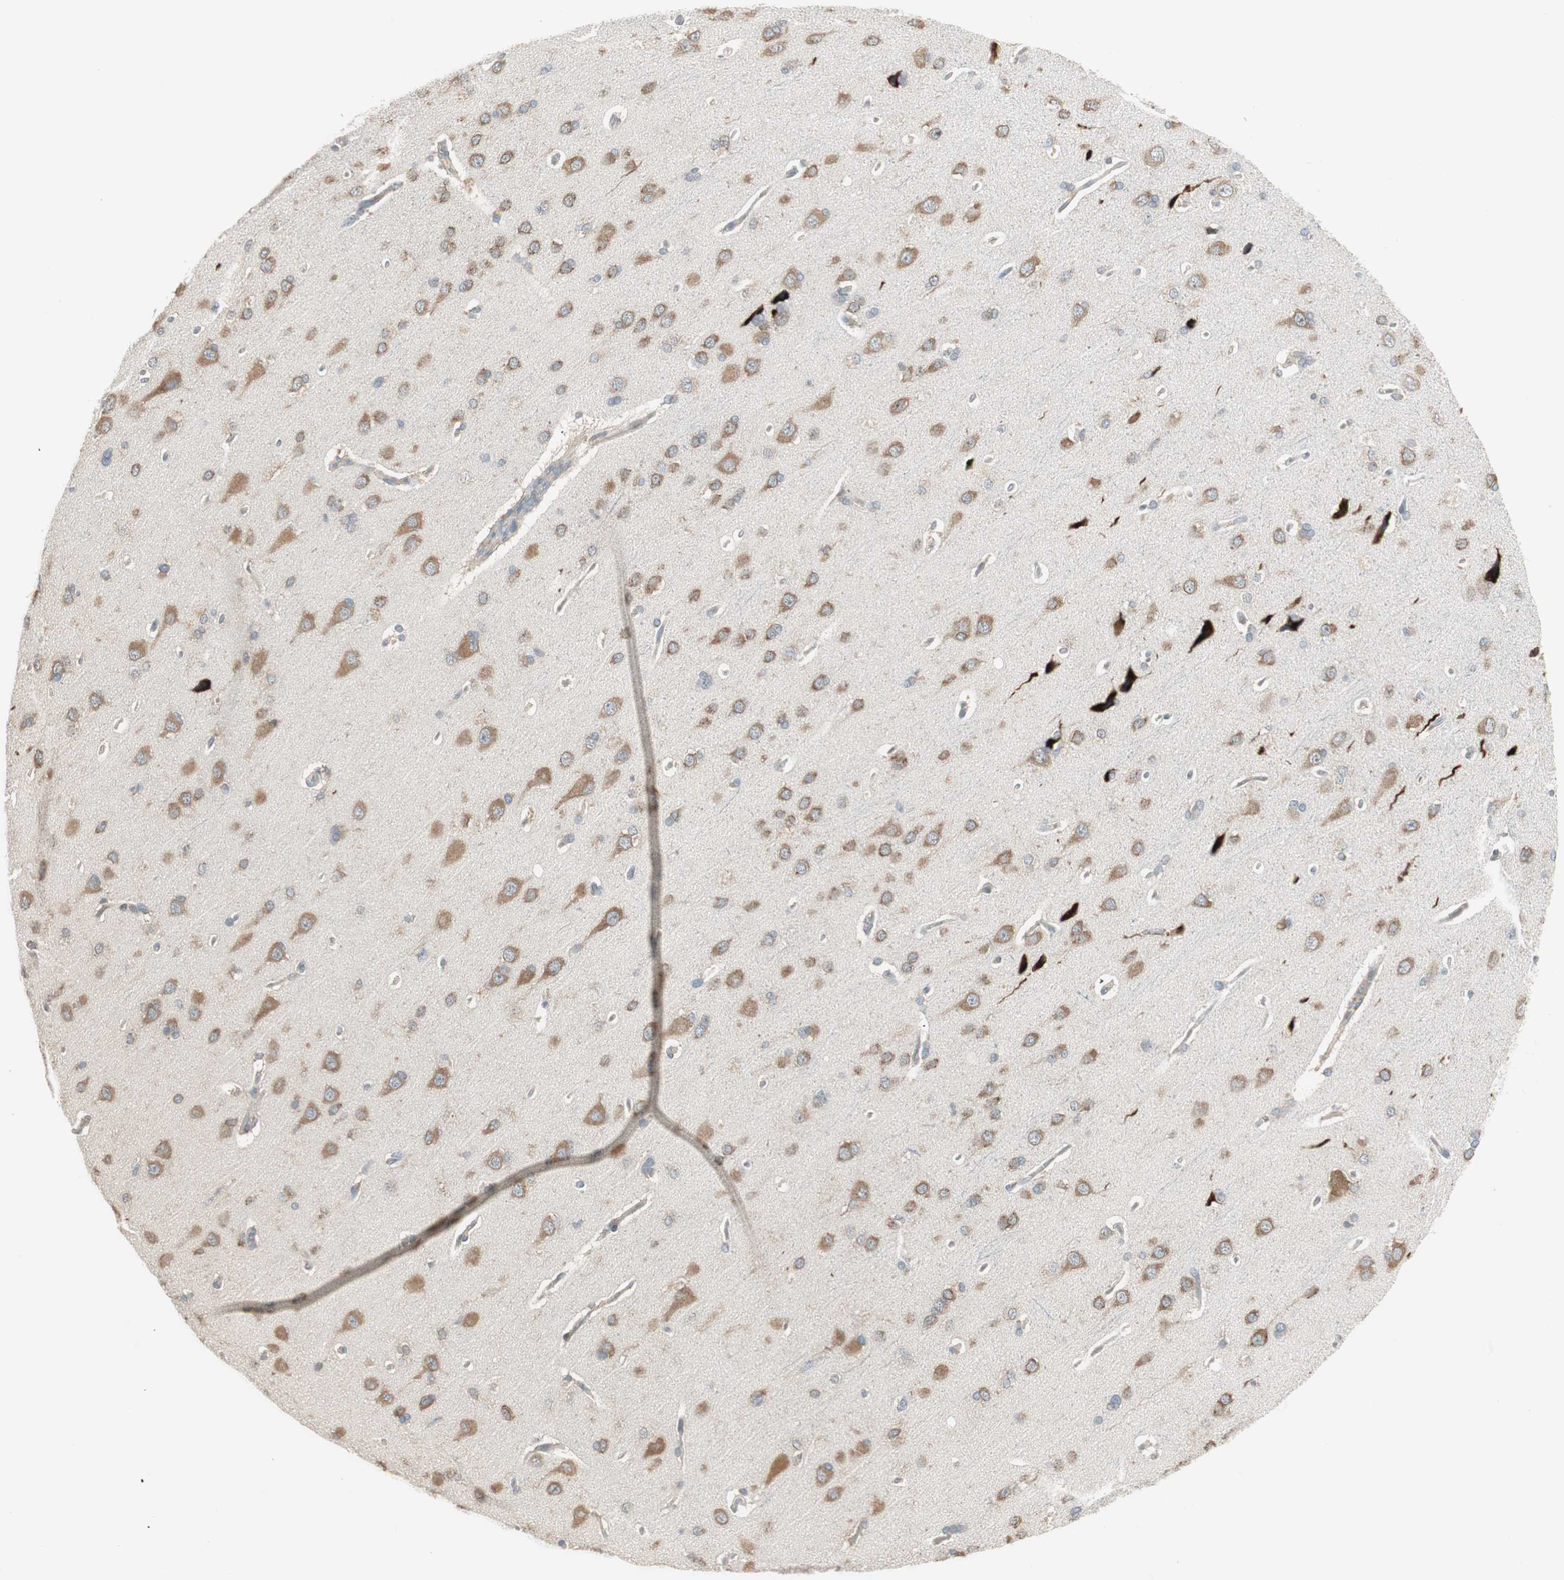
{"staining": {"intensity": "weak", "quantity": "25%-75%", "location": "cytoplasmic/membranous"}, "tissue": "cerebral cortex", "cell_type": "Endothelial cells", "image_type": "normal", "snomed": [{"axis": "morphology", "description": "Normal tissue, NOS"}, {"axis": "topography", "description": "Cerebral cortex"}], "caption": "IHC micrograph of normal cerebral cortex: cerebral cortex stained using immunohistochemistry reveals low levels of weak protein expression localized specifically in the cytoplasmic/membranous of endothelial cells, appearing as a cytoplasmic/membranous brown color.", "gene": "ZFP36", "patient": {"sex": "male", "age": 62}}